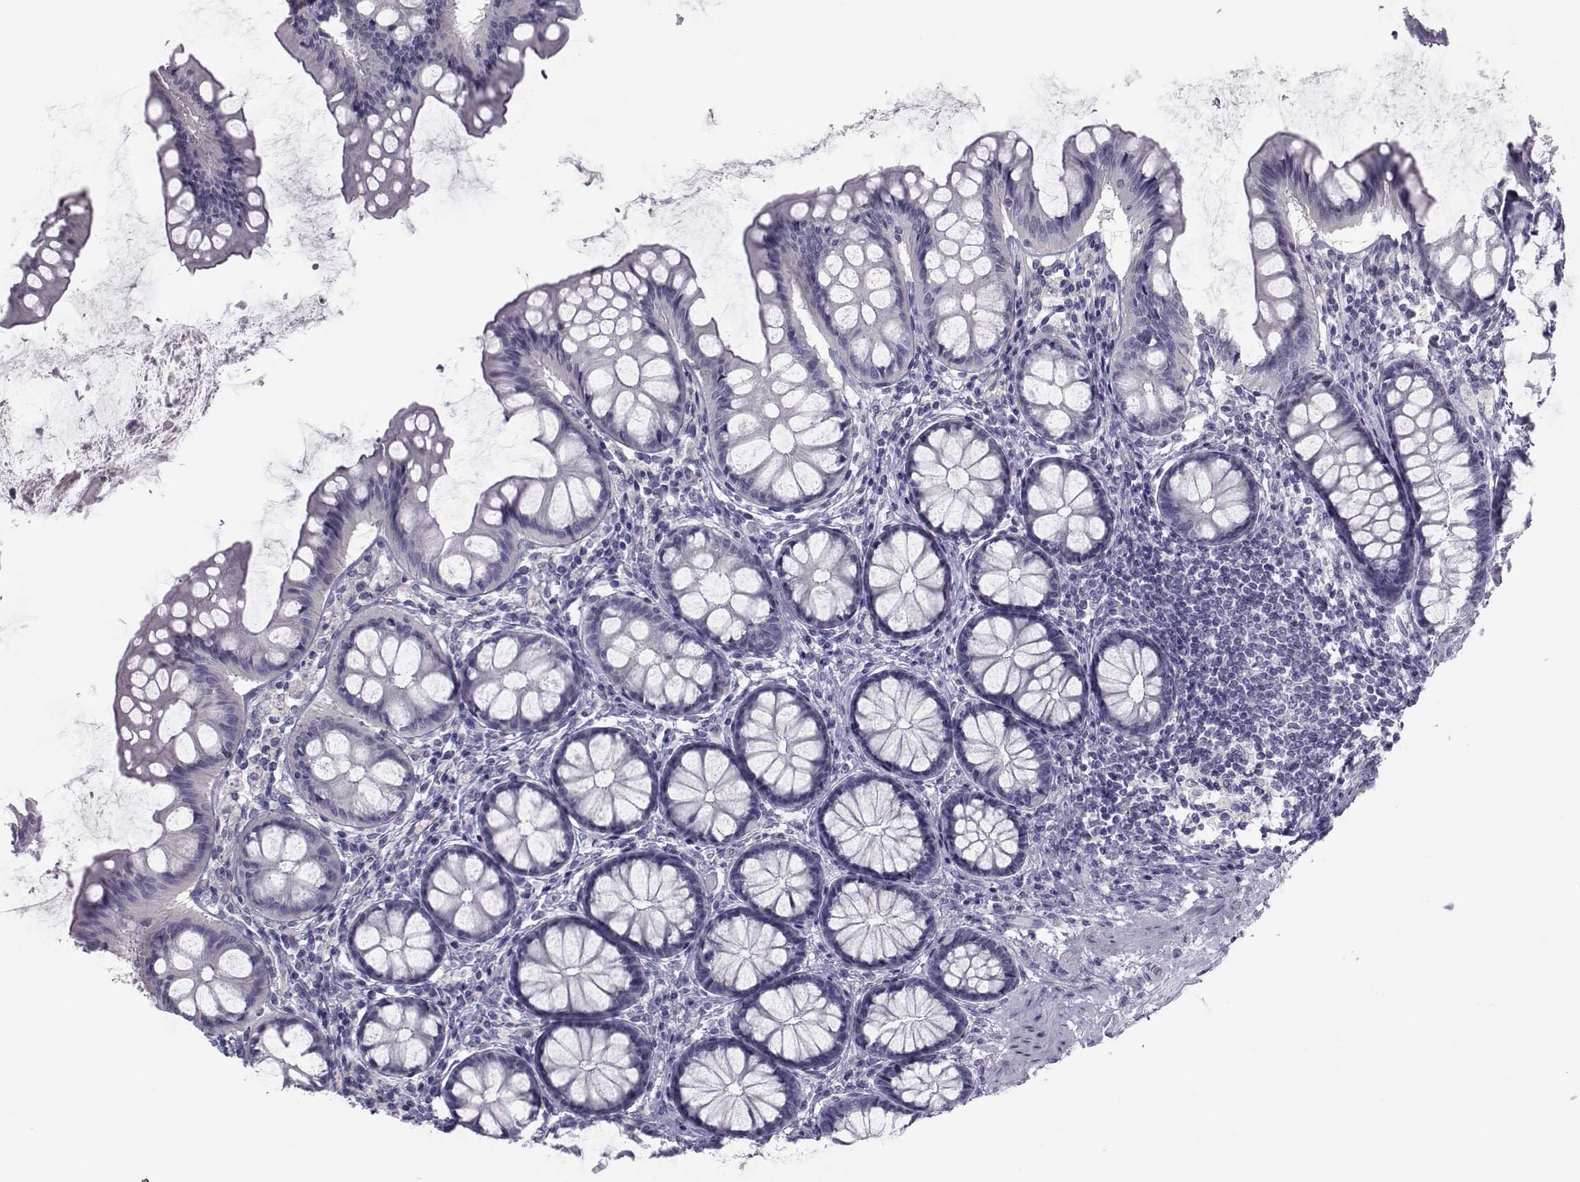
{"staining": {"intensity": "negative", "quantity": "none", "location": "none"}, "tissue": "colon", "cell_type": "Endothelial cells", "image_type": "normal", "snomed": [{"axis": "morphology", "description": "Normal tissue, NOS"}, {"axis": "topography", "description": "Colon"}], "caption": "DAB (3,3'-diaminobenzidine) immunohistochemical staining of unremarkable human colon shows no significant expression in endothelial cells. The staining was performed using DAB (3,3'-diaminobenzidine) to visualize the protein expression in brown, while the nuclei were stained in blue with hematoxylin (Magnification: 20x).", "gene": "GARIN3", "patient": {"sex": "female", "age": 65}}